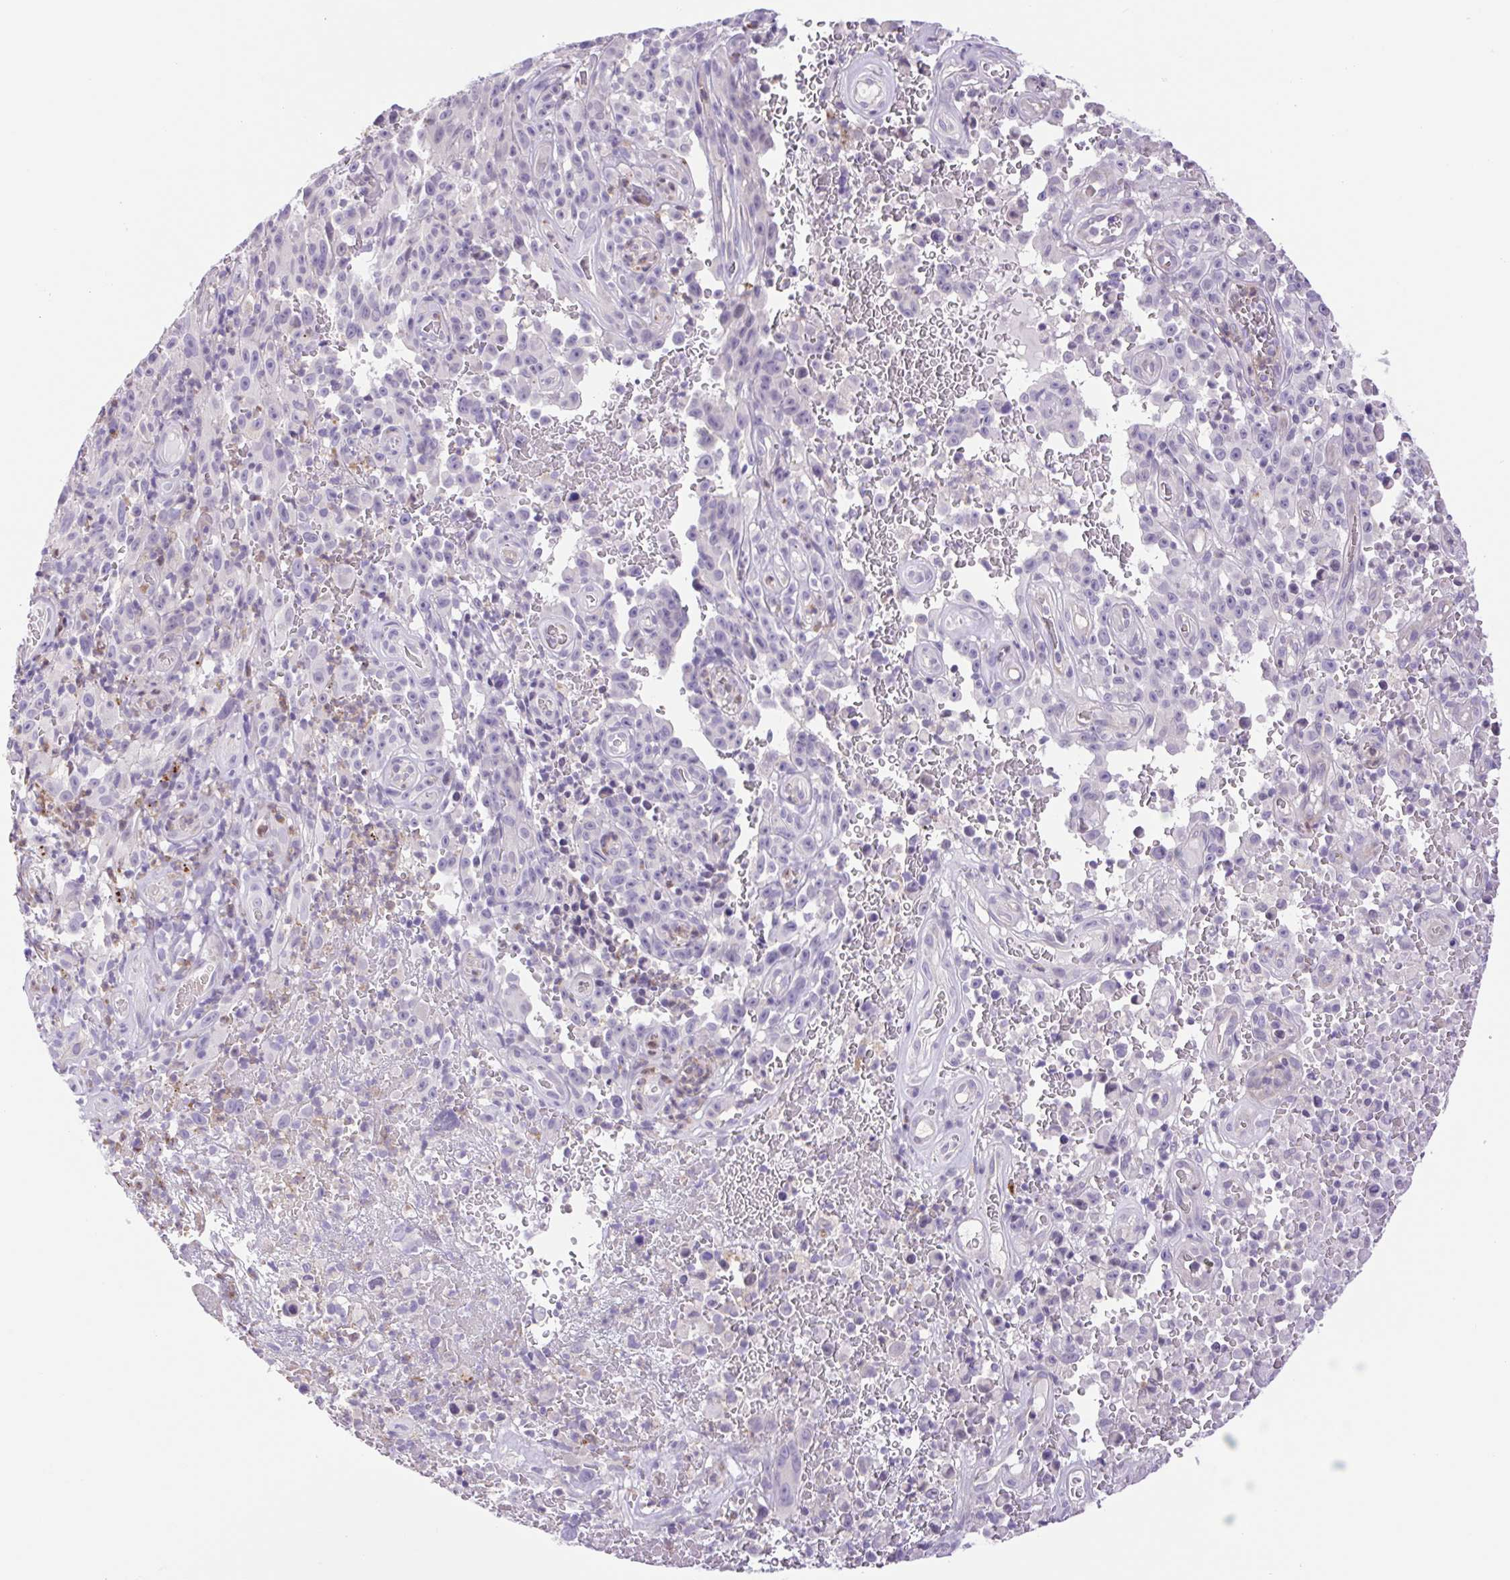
{"staining": {"intensity": "negative", "quantity": "none", "location": "none"}, "tissue": "melanoma", "cell_type": "Tumor cells", "image_type": "cancer", "snomed": [{"axis": "morphology", "description": "Malignant melanoma, NOS"}, {"axis": "topography", "description": "Skin"}], "caption": "Protein analysis of malignant melanoma displays no significant expression in tumor cells. Nuclei are stained in blue.", "gene": "FAM177B", "patient": {"sex": "female", "age": 82}}